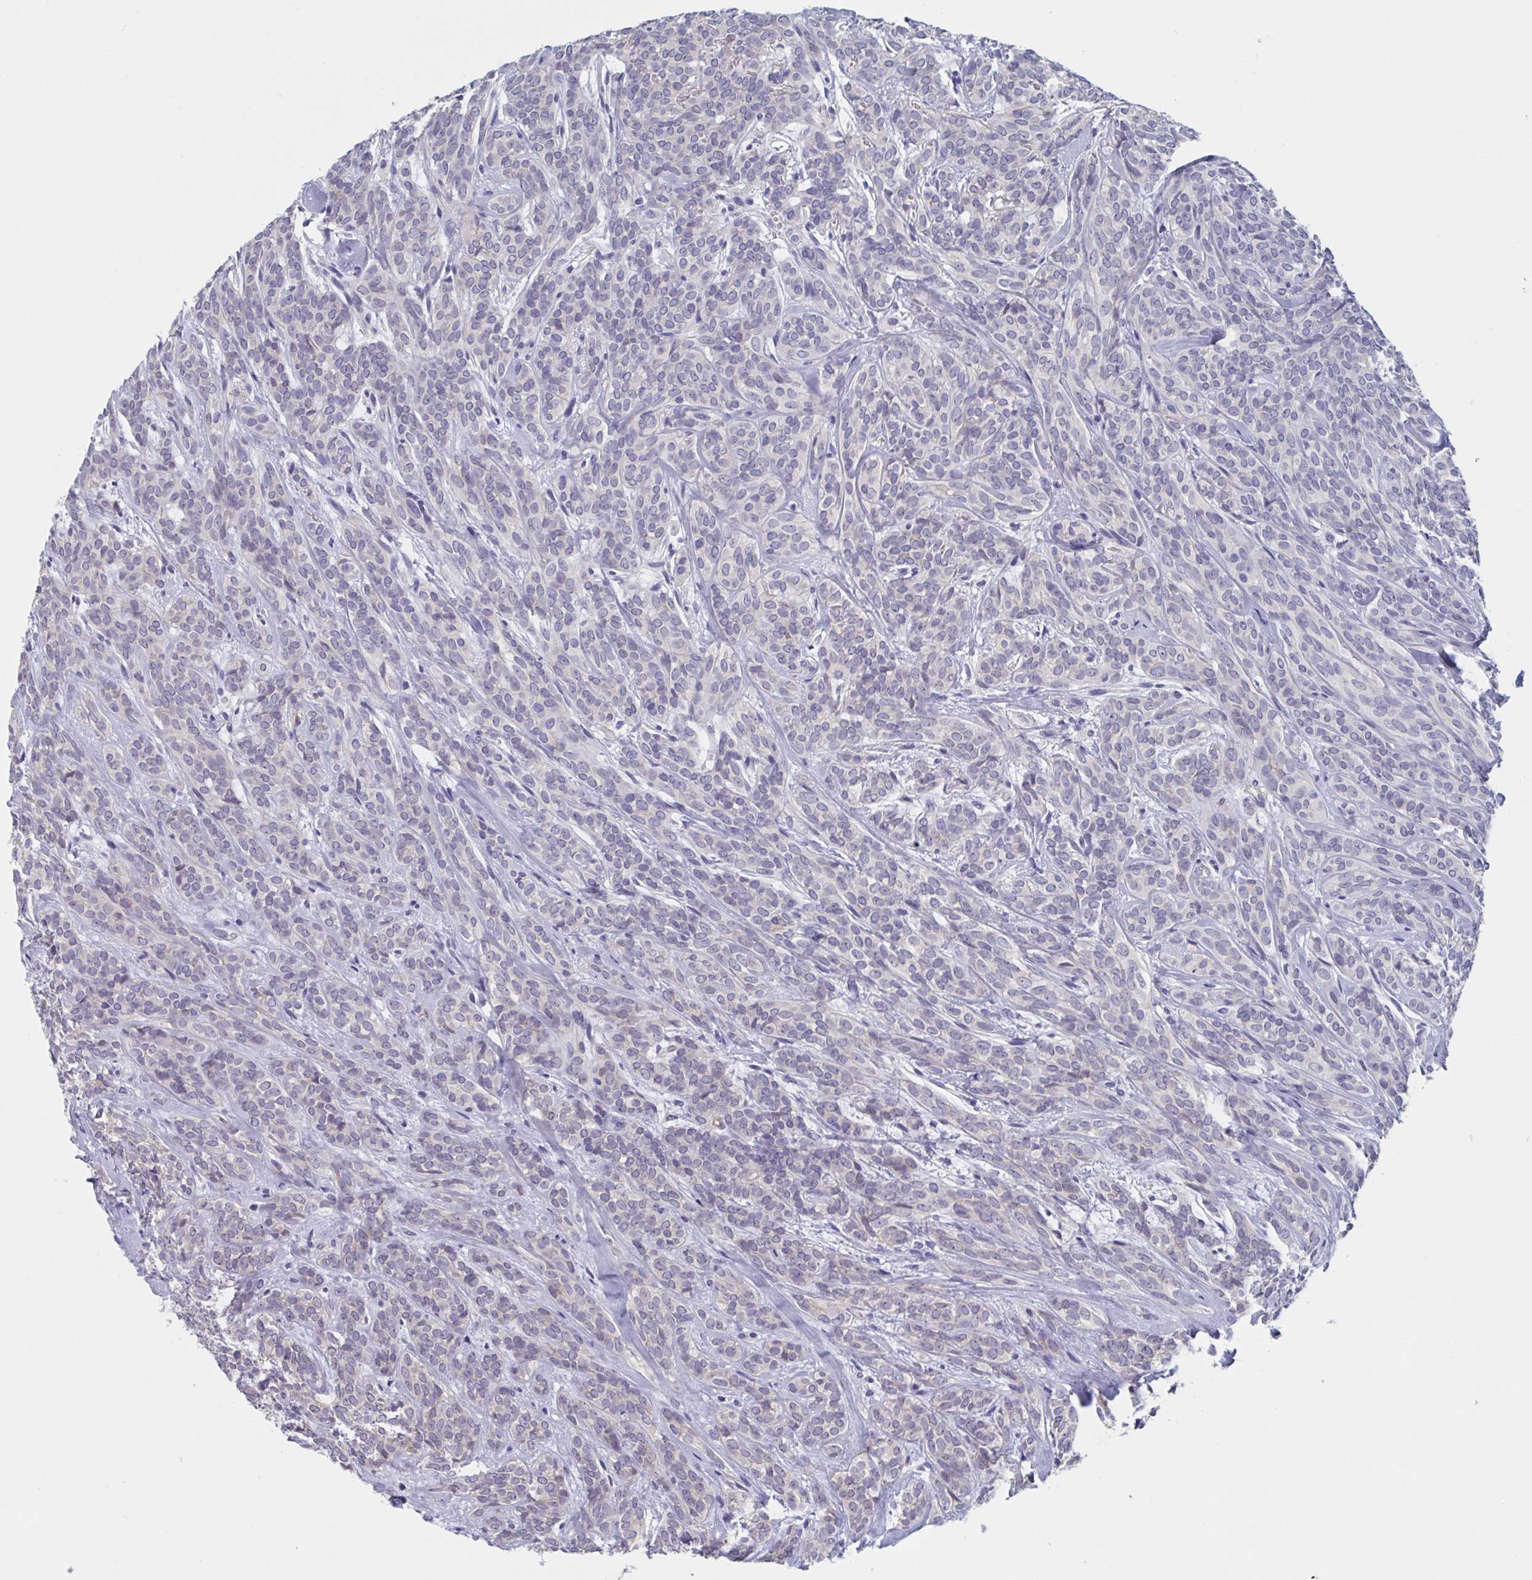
{"staining": {"intensity": "negative", "quantity": "none", "location": "none"}, "tissue": "head and neck cancer", "cell_type": "Tumor cells", "image_type": "cancer", "snomed": [{"axis": "morphology", "description": "Adenocarcinoma, NOS"}, {"axis": "topography", "description": "Head-Neck"}], "caption": "Human head and neck cancer (adenocarcinoma) stained for a protein using IHC reveals no positivity in tumor cells.", "gene": "ST14", "patient": {"sex": "female", "age": 57}}